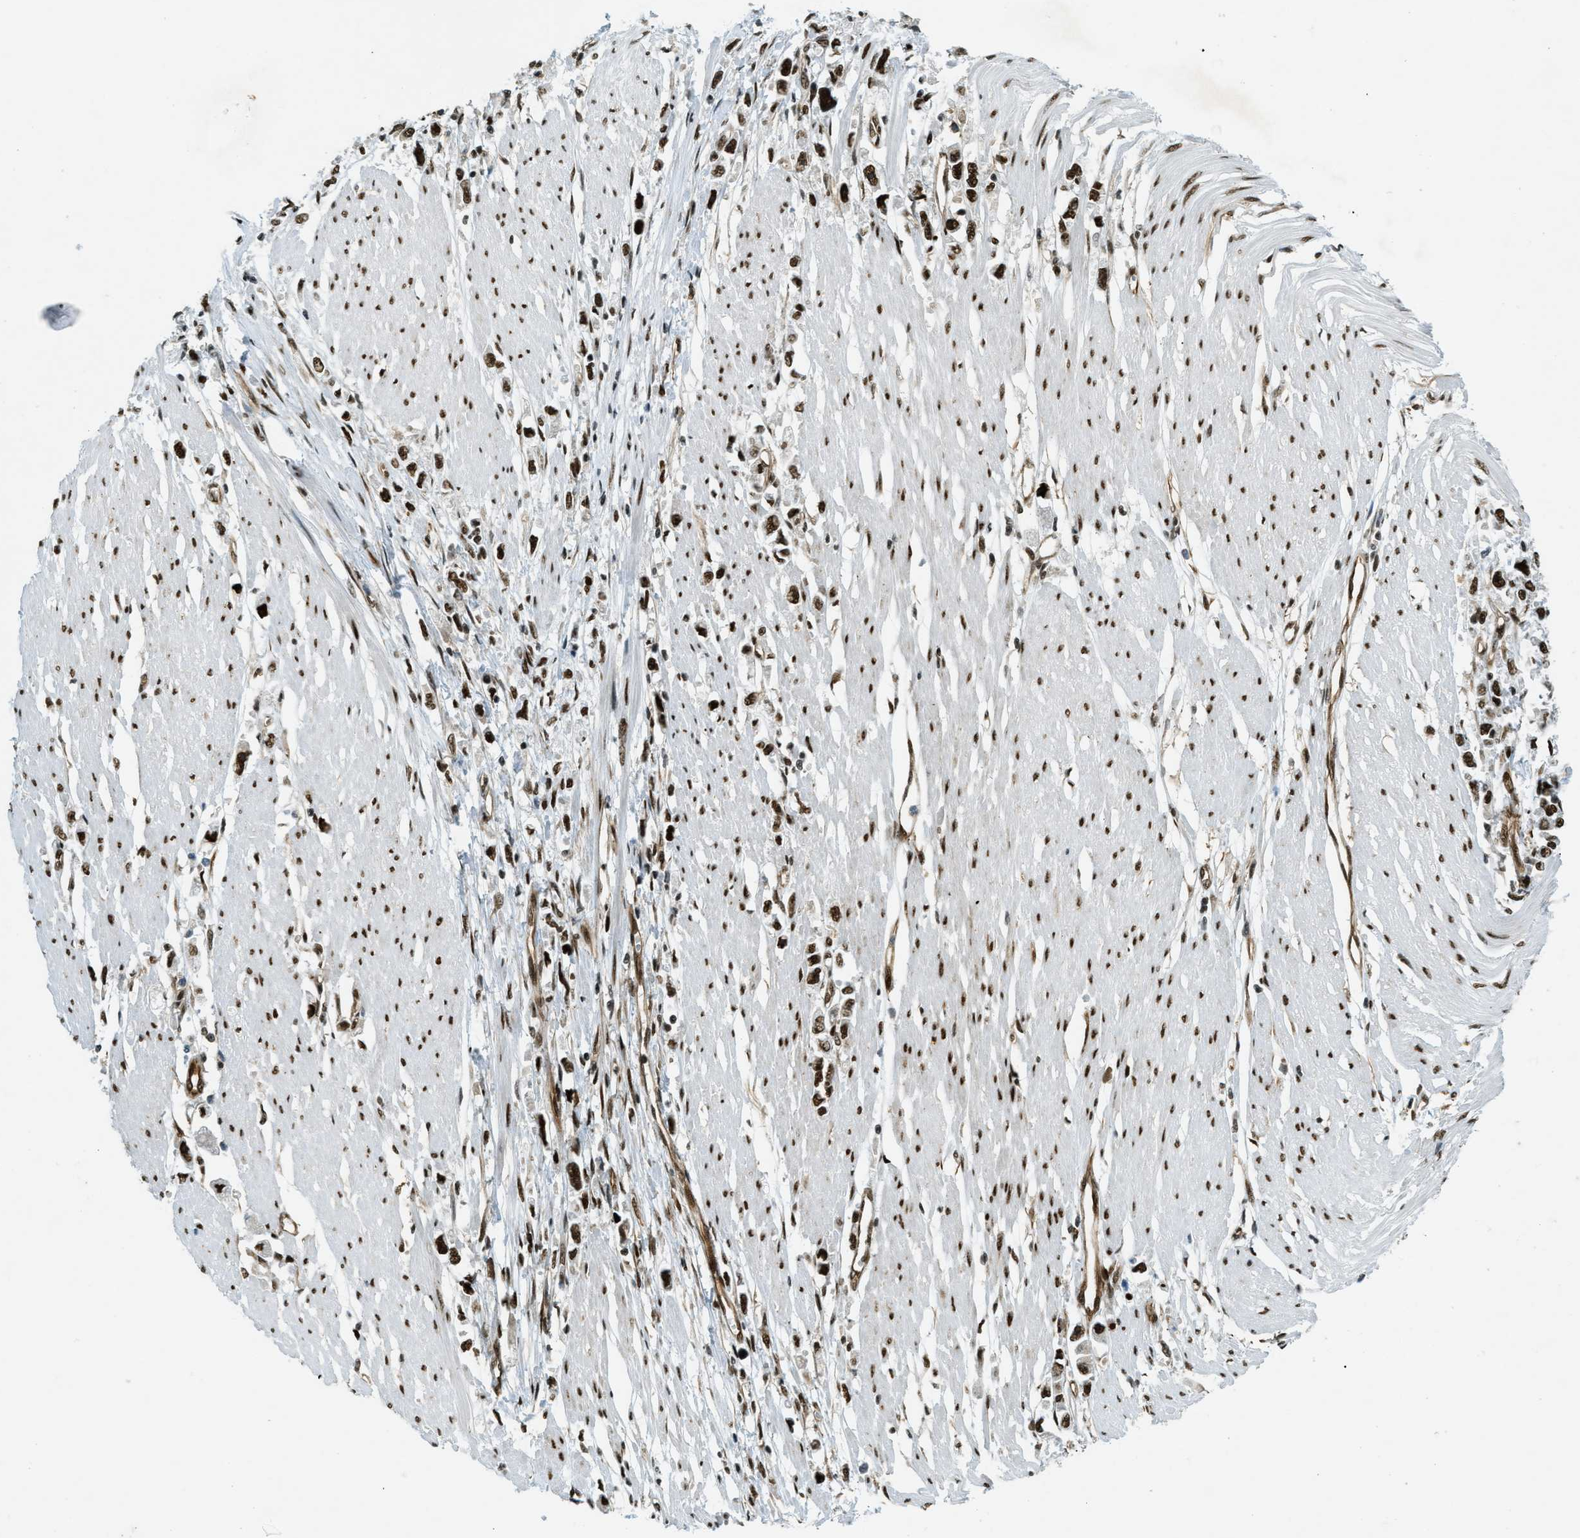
{"staining": {"intensity": "strong", "quantity": ">75%", "location": "nuclear"}, "tissue": "stomach cancer", "cell_type": "Tumor cells", "image_type": "cancer", "snomed": [{"axis": "morphology", "description": "Adenocarcinoma, NOS"}, {"axis": "topography", "description": "Stomach"}], "caption": "Tumor cells display high levels of strong nuclear positivity in approximately >75% of cells in adenocarcinoma (stomach). Nuclei are stained in blue.", "gene": "ZFR", "patient": {"sex": "female", "age": 59}}